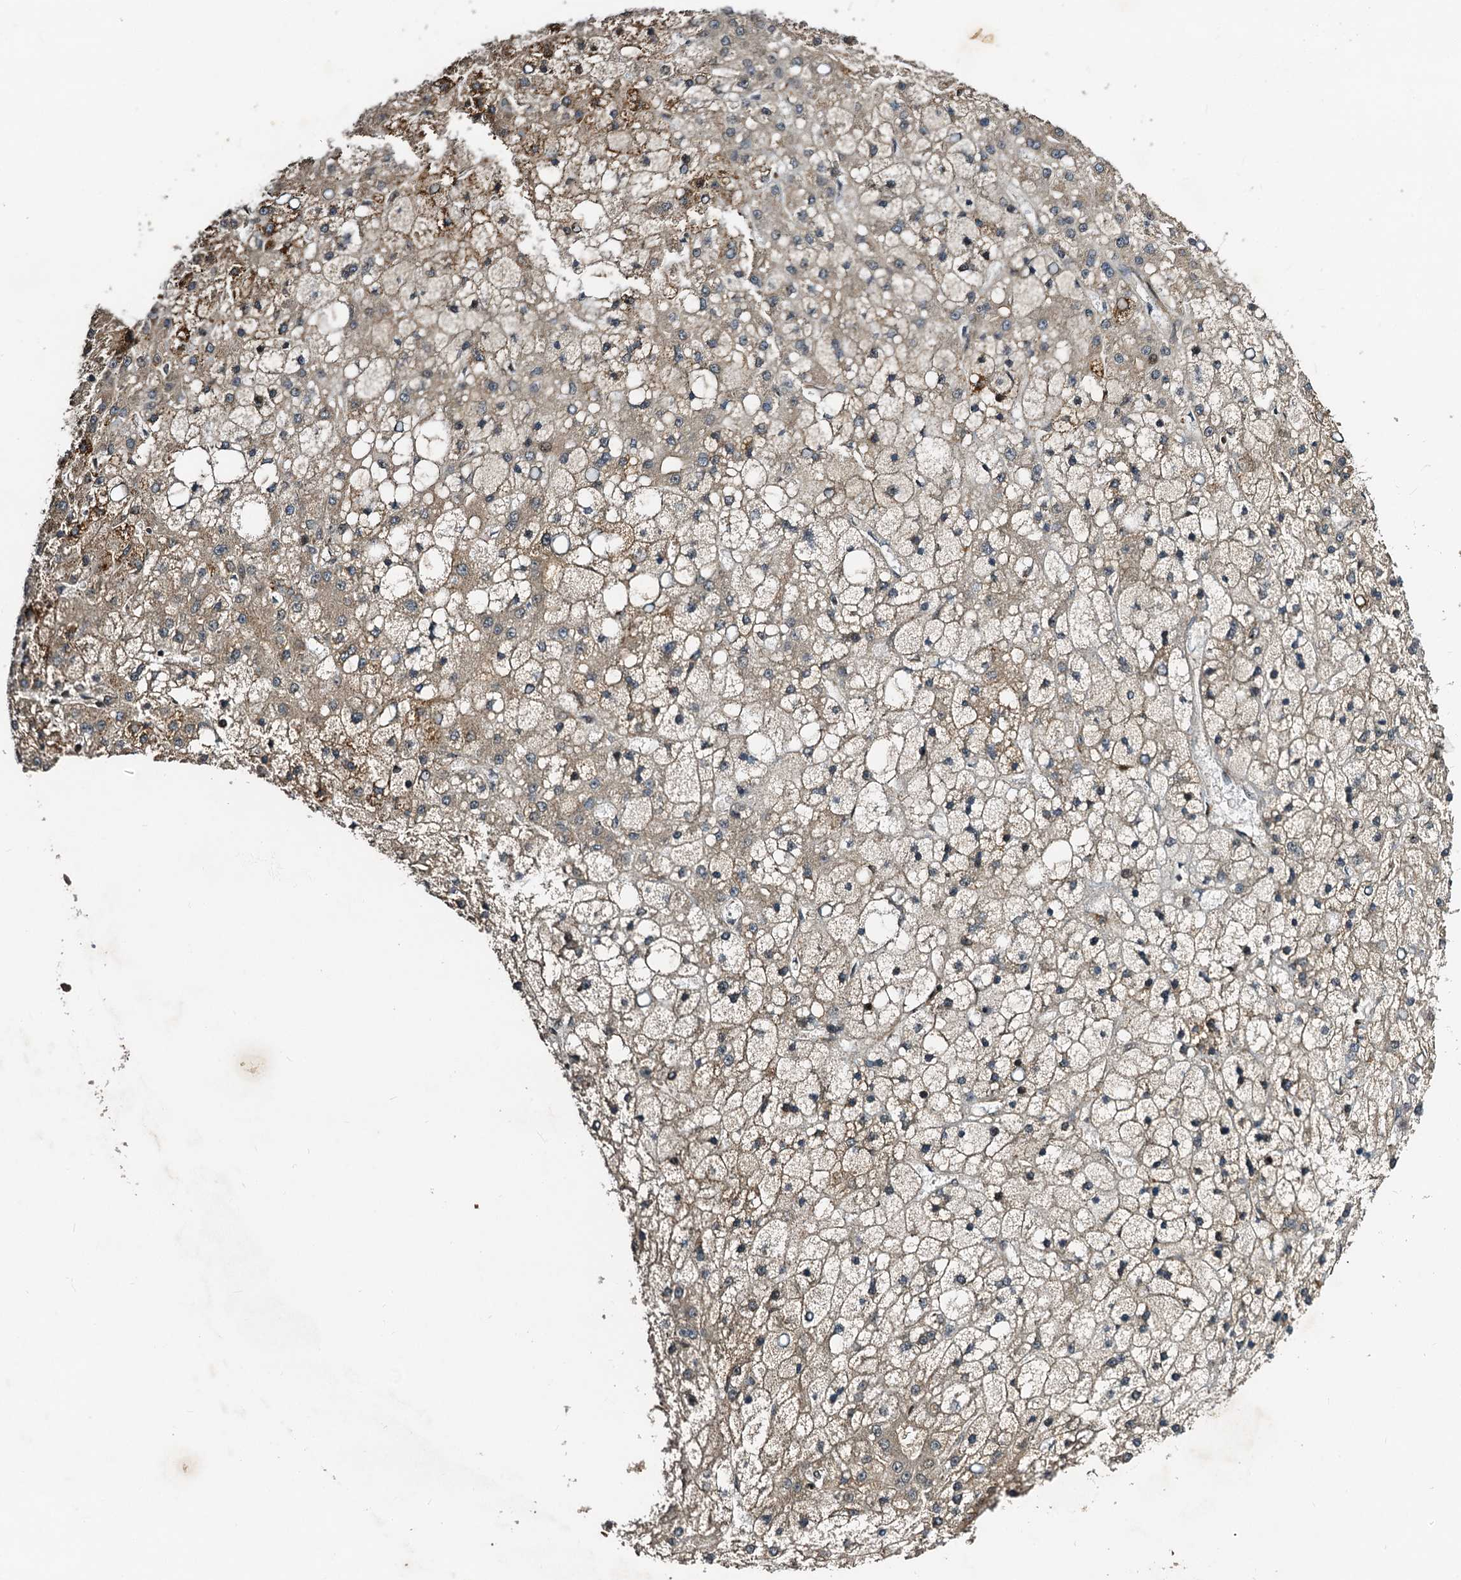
{"staining": {"intensity": "weak", "quantity": "<25%", "location": "cytoplasmic/membranous"}, "tissue": "liver cancer", "cell_type": "Tumor cells", "image_type": "cancer", "snomed": [{"axis": "morphology", "description": "Carcinoma, Hepatocellular, NOS"}, {"axis": "topography", "description": "Liver"}], "caption": "This is a image of IHC staining of liver cancer (hepatocellular carcinoma), which shows no expression in tumor cells.", "gene": "TRAPPC4", "patient": {"sex": "male", "age": 67}}